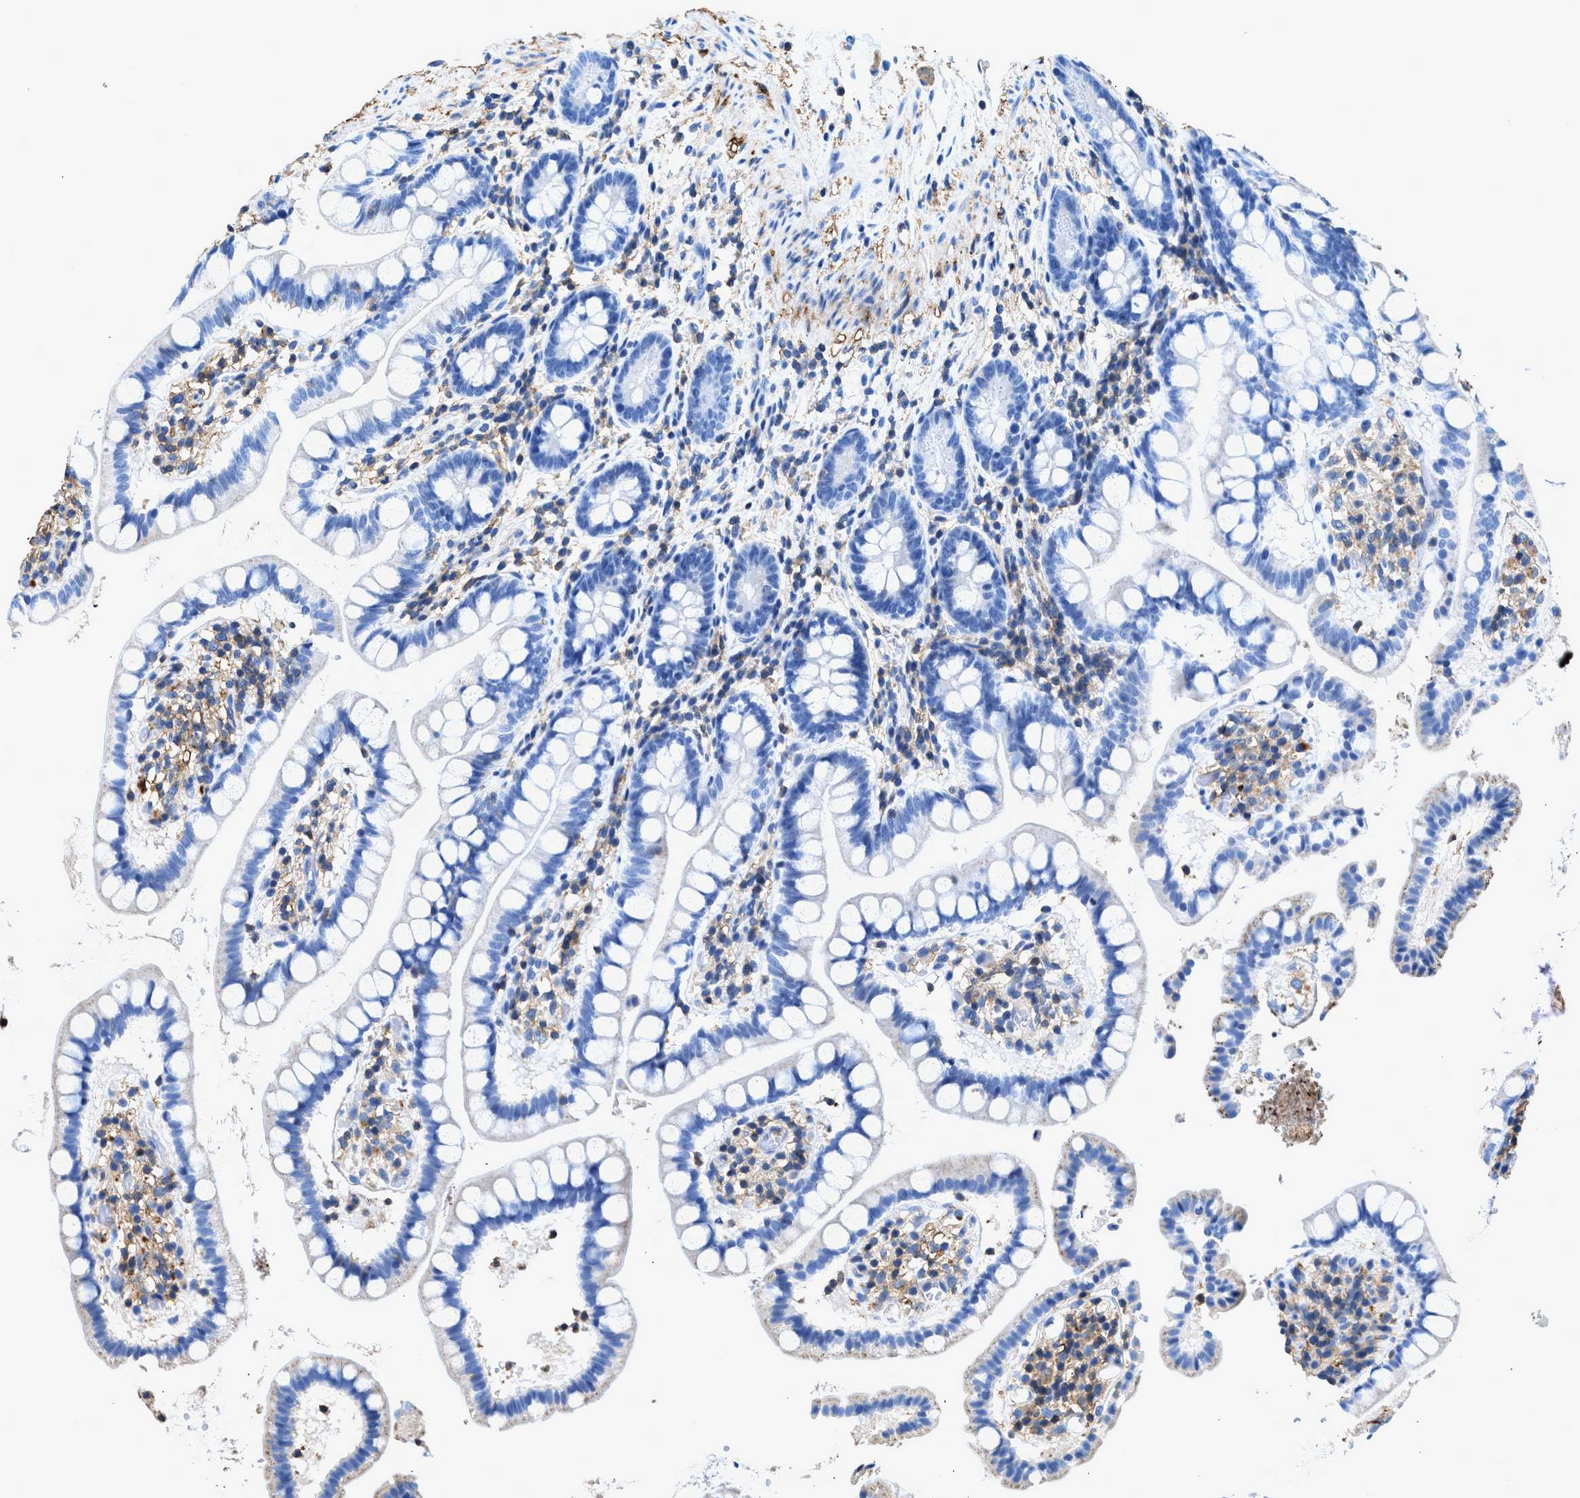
{"staining": {"intensity": "negative", "quantity": "none", "location": "none"}, "tissue": "small intestine", "cell_type": "Glandular cells", "image_type": "normal", "snomed": [{"axis": "morphology", "description": "Normal tissue, NOS"}, {"axis": "topography", "description": "Small intestine"}], "caption": "Protein analysis of benign small intestine exhibits no significant expression in glandular cells. (Stains: DAB (3,3'-diaminobenzidine) IHC with hematoxylin counter stain, Microscopy: brightfield microscopy at high magnification).", "gene": "KCNQ4", "patient": {"sex": "female", "age": 84}}